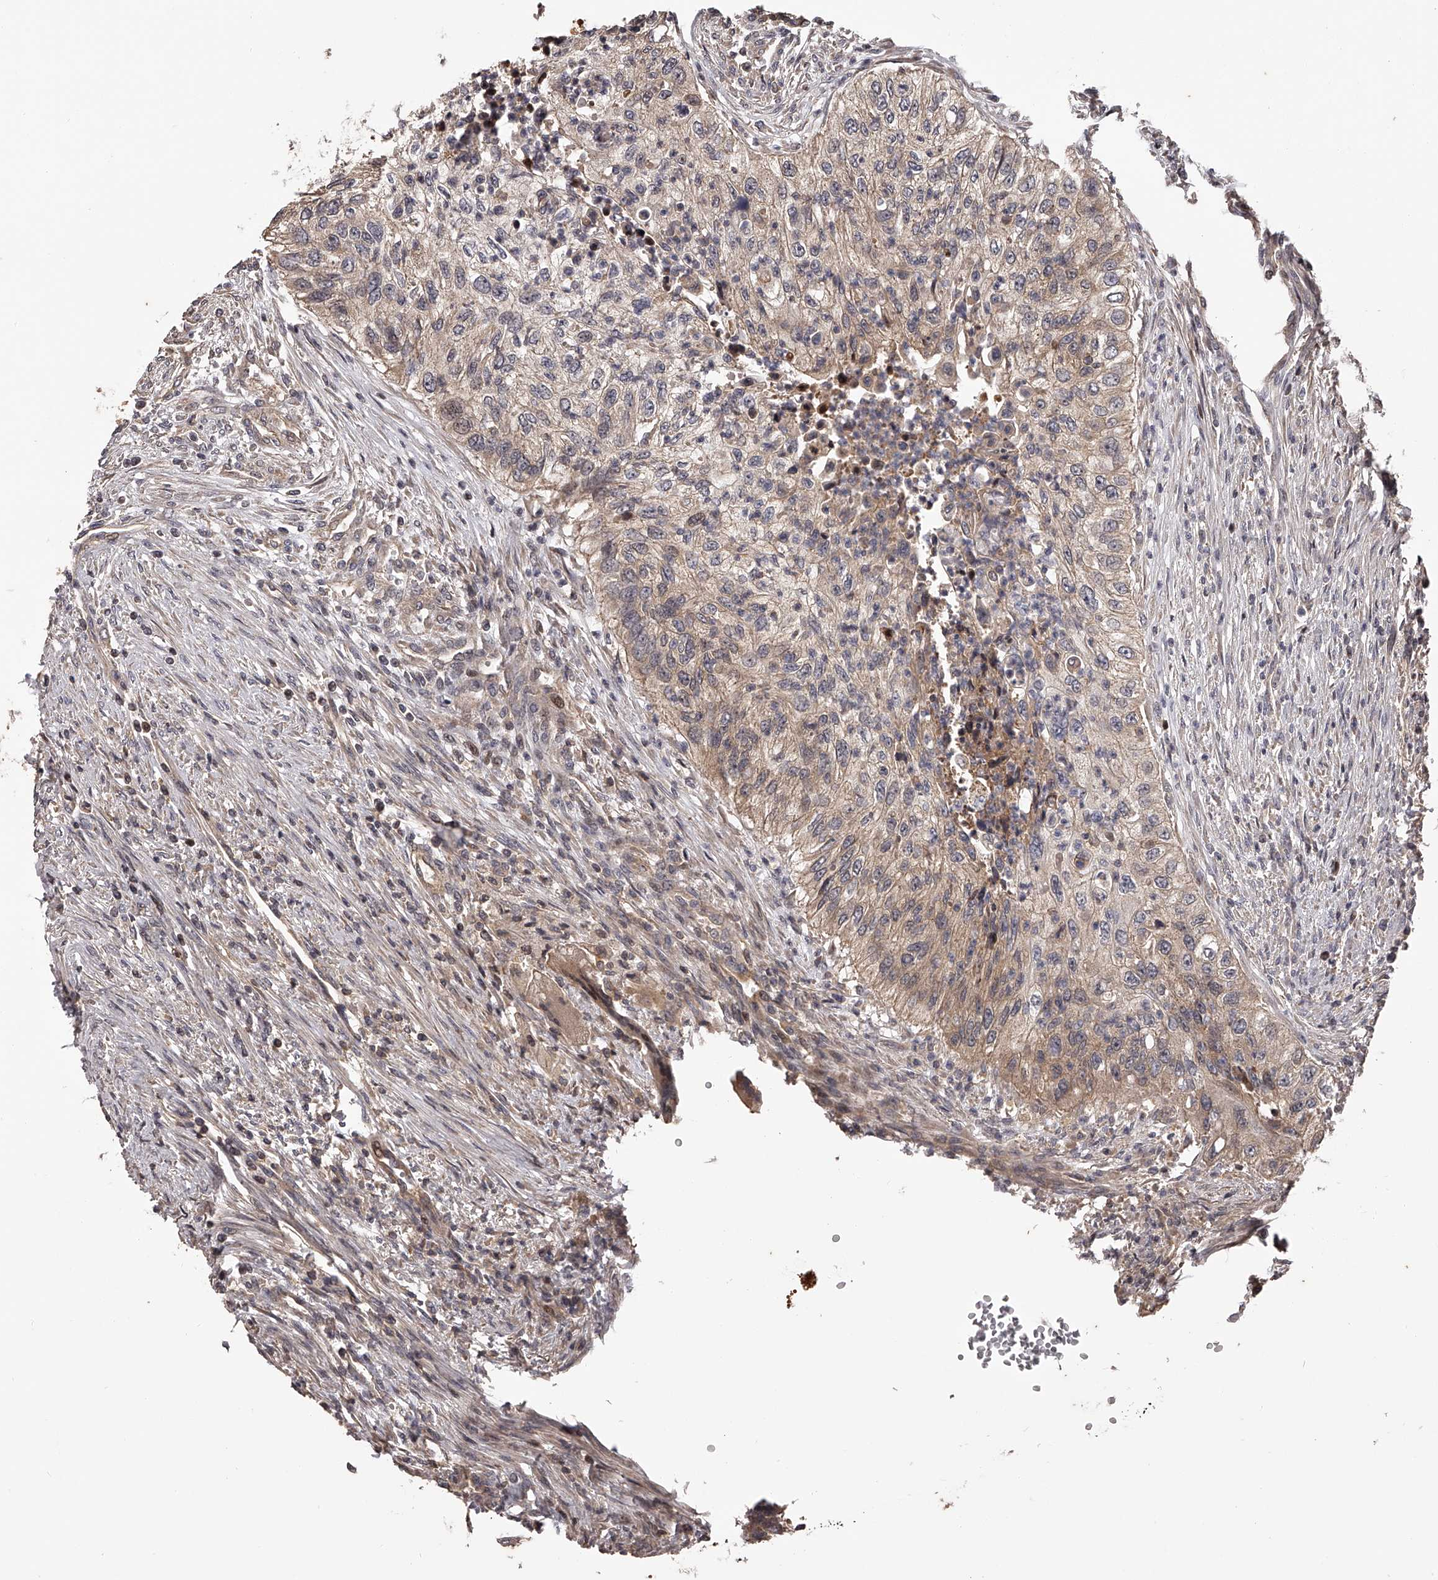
{"staining": {"intensity": "weak", "quantity": ">75%", "location": "cytoplasmic/membranous"}, "tissue": "urothelial cancer", "cell_type": "Tumor cells", "image_type": "cancer", "snomed": [{"axis": "morphology", "description": "Urothelial carcinoma, High grade"}, {"axis": "topography", "description": "Urinary bladder"}], "caption": "The histopathology image shows a brown stain indicating the presence of a protein in the cytoplasmic/membranous of tumor cells in urothelial cancer.", "gene": "PFDN2", "patient": {"sex": "female", "age": 60}}